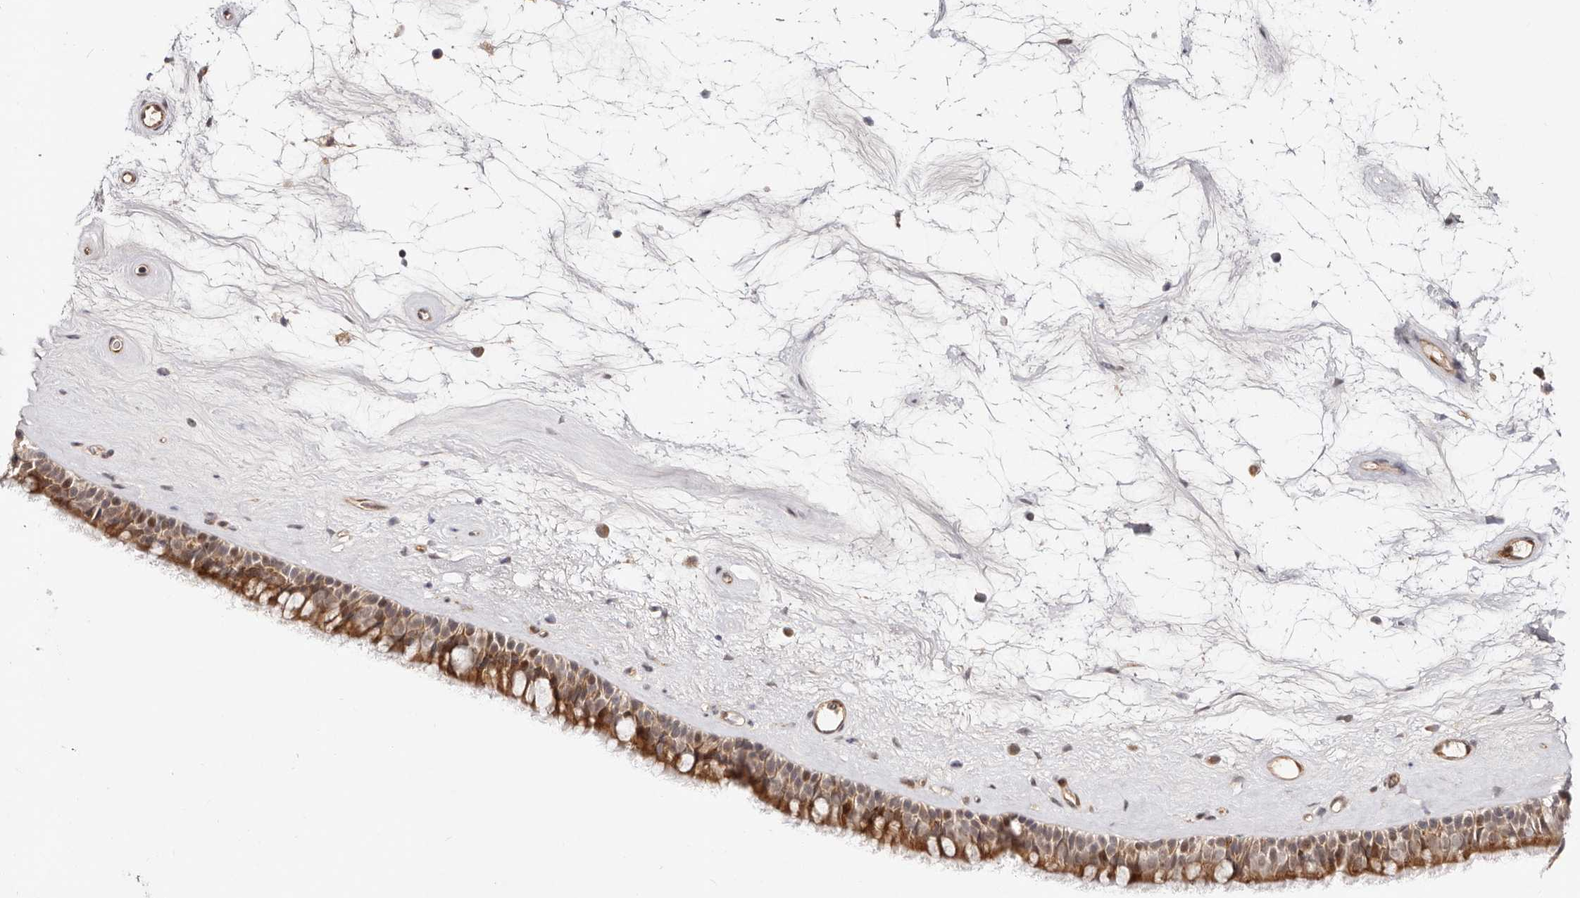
{"staining": {"intensity": "moderate", "quantity": ">75%", "location": "cytoplasmic/membranous"}, "tissue": "nasopharynx", "cell_type": "Respiratory epithelial cells", "image_type": "normal", "snomed": [{"axis": "morphology", "description": "Normal tissue, NOS"}, {"axis": "topography", "description": "Nasopharynx"}], "caption": "Immunohistochemical staining of benign nasopharynx exhibits moderate cytoplasmic/membranous protein positivity in approximately >75% of respiratory epithelial cells.", "gene": "BCL2L15", "patient": {"sex": "male", "age": 64}}